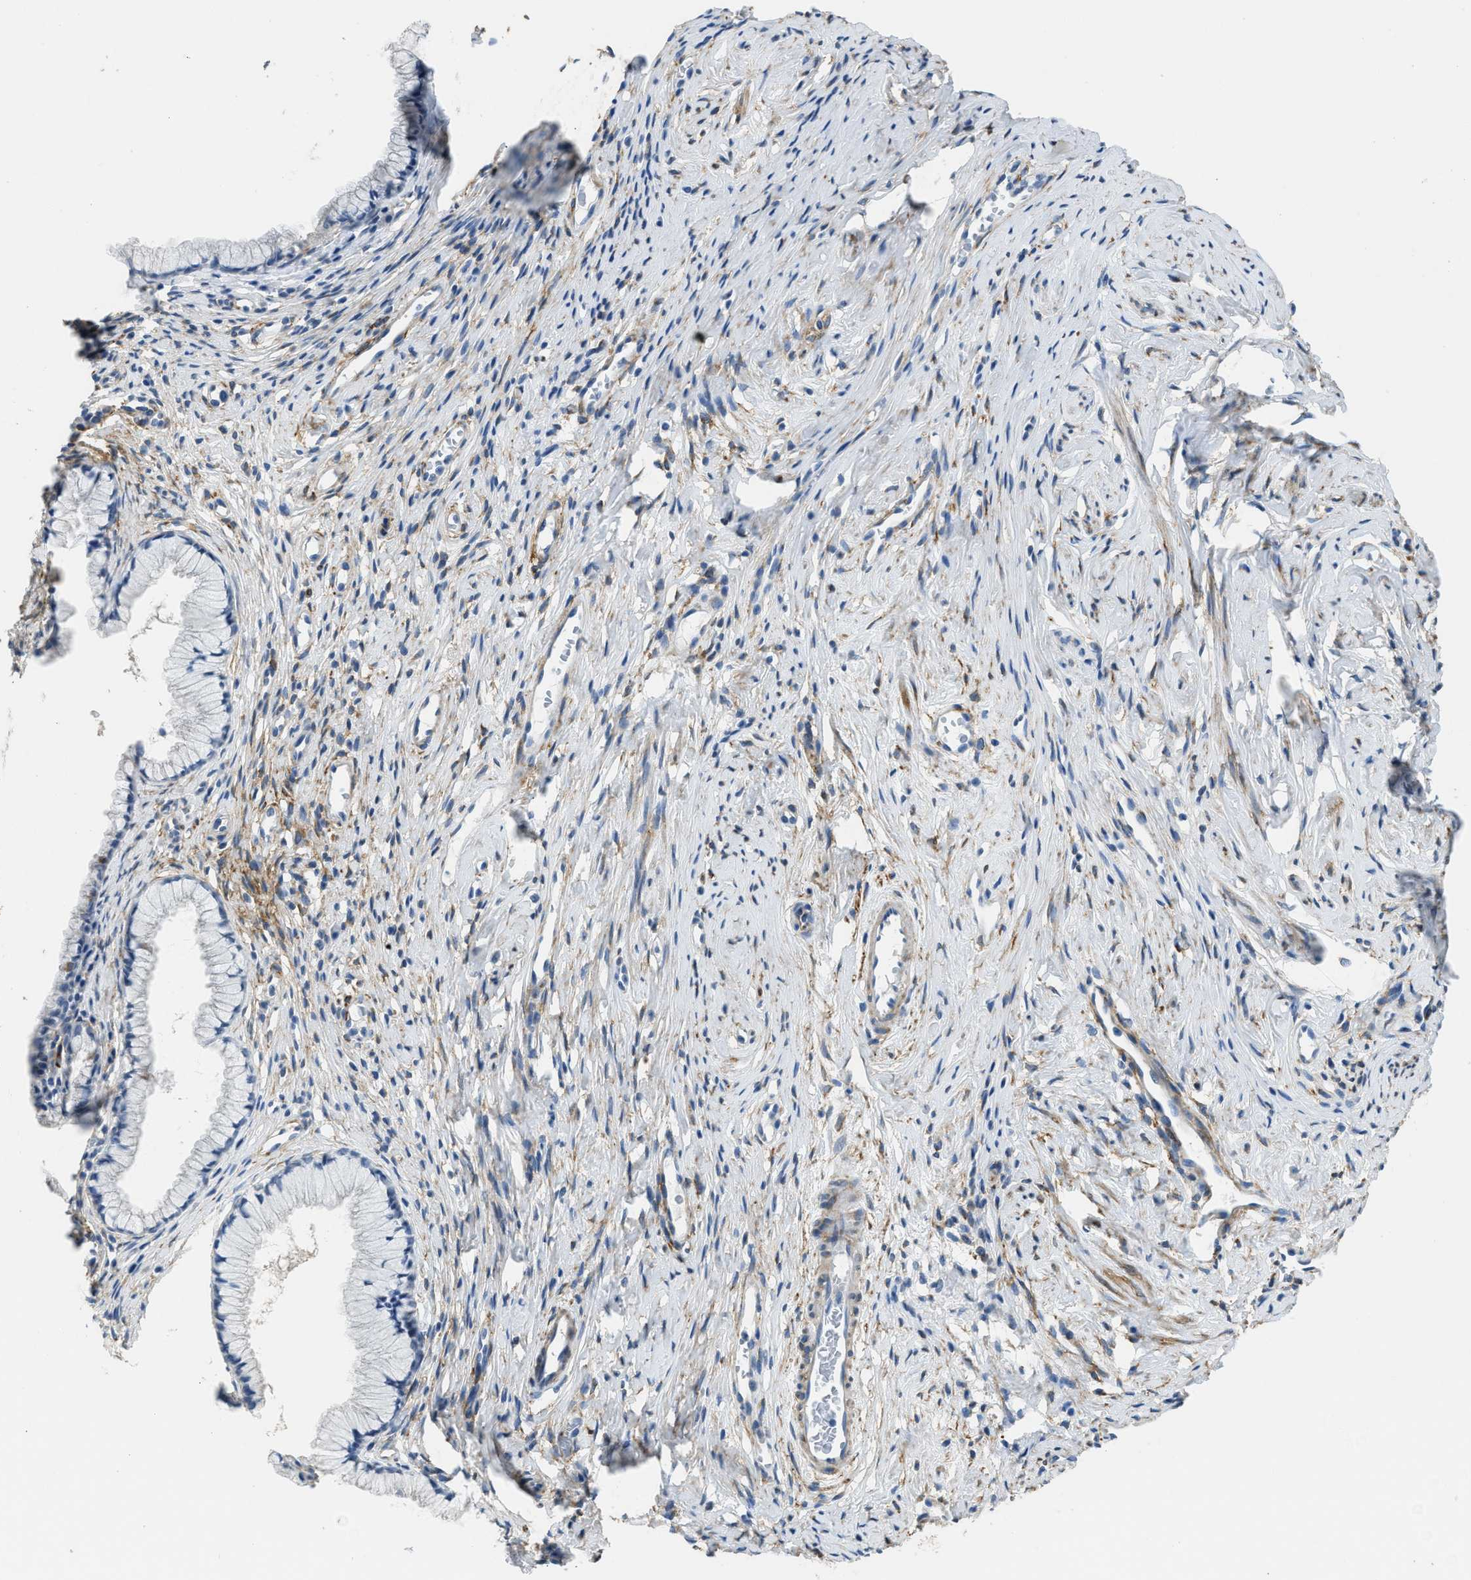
{"staining": {"intensity": "negative", "quantity": "none", "location": "none"}, "tissue": "cervix", "cell_type": "Glandular cells", "image_type": "normal", "snomed": [{"axis": "morphology", "description": "Normal tissue, NOS"}, {"axis": "topography", "description": "Cervix"}], "caption": "The IHC histopathology image has no significant expression in glandular cells of cervix.", "gene": "ZSWIM5", "patient": {"sex": "female", "age": 77}}